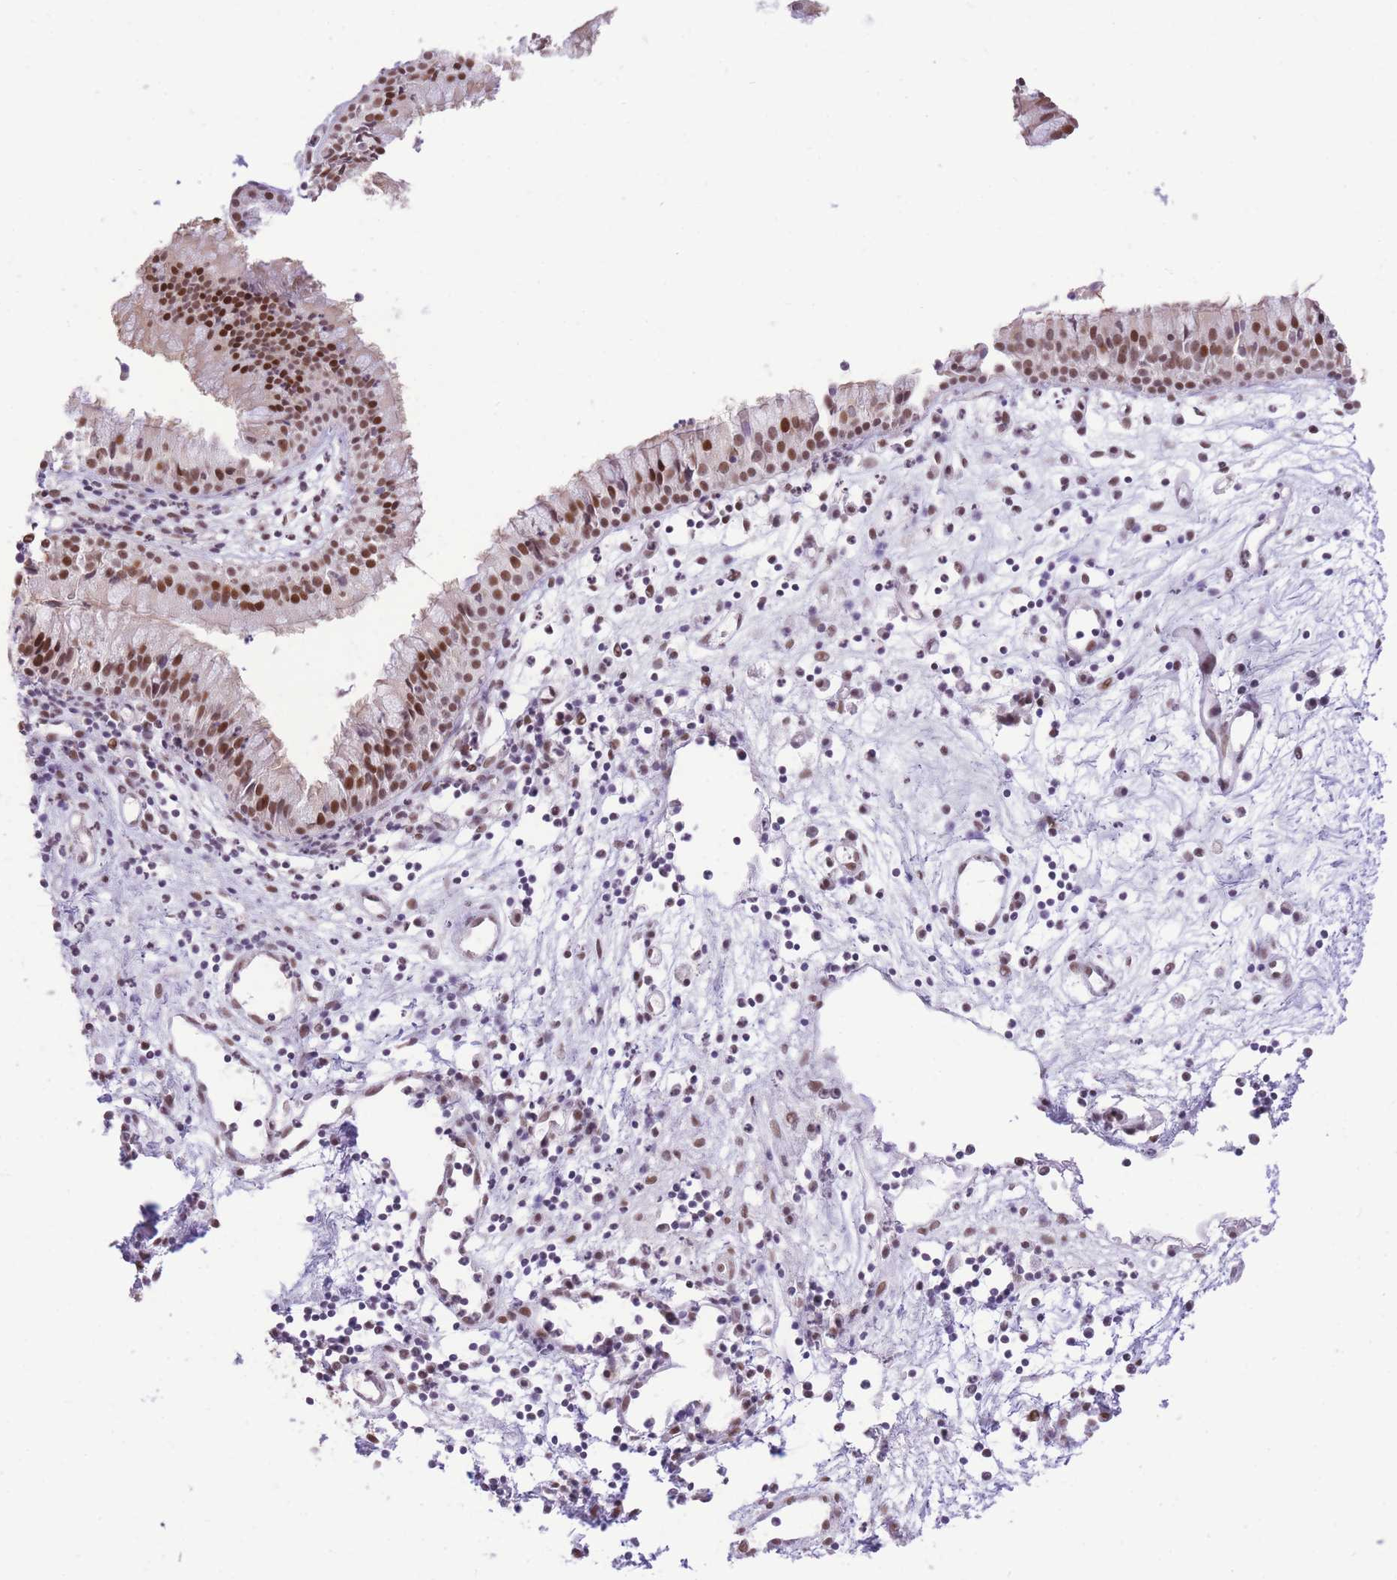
{"staining": {"intensity": "strong", "quantity": ">75%", "location": "nuclear"}, "tissue": "nasopharynx", "cell_type": "Respiratory epithelial cells", "image_type": "normal", "snomed": [{"axis": "morphology", "description": "Normal tissue, NOS"}, {"axis": "topography", "description": "Nasopharynx"}], "caption": "A photomicrograph of nasopharynx stained for a protein demonstrates strong nuclear brown staining in respiratory epithelial cells. (DAB (3,3'-diaminobenzidine) IHC, brown staining for protein, blue staining for nuclei).", "gene": "UBXN7", "patient": {"sex": "male", "age": 82}}